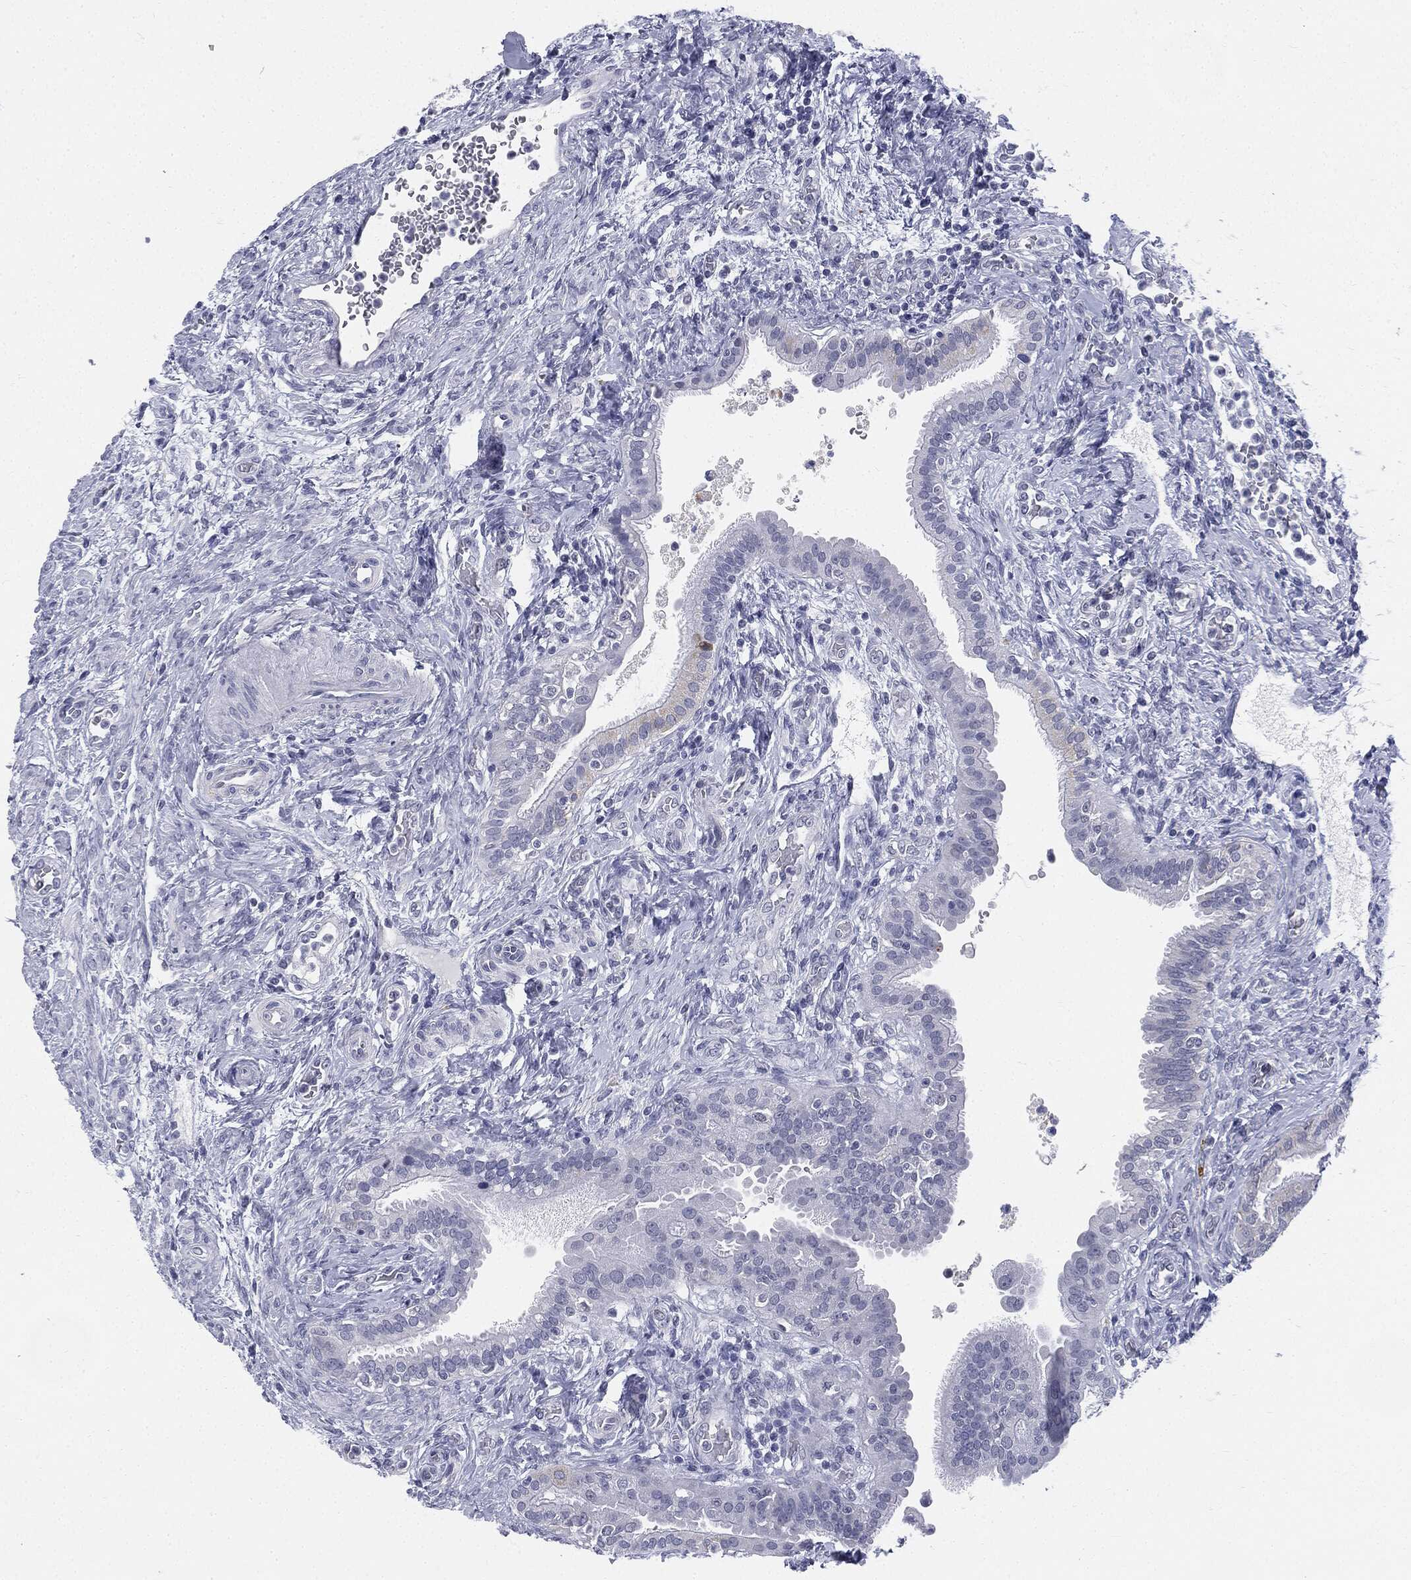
{"staining": {"intensity": "negative", "quantity": "none", "location": "none"}, "tissue": "fallopian tube", "cell_type": "Glandular cells", "image_type": "normal", "snomed": [{"axis": "morphology", "description": "Normal tissue, NOS"}, {"axis": "topography", "description": "Fallopian tube"}], "caption": "A micrograph of human fallopian tube is negative for staining in glandular cells. Nuclei are stained in blue.", "gene": "MLLT10", "patient": {"sex": "female", "age": 41}}